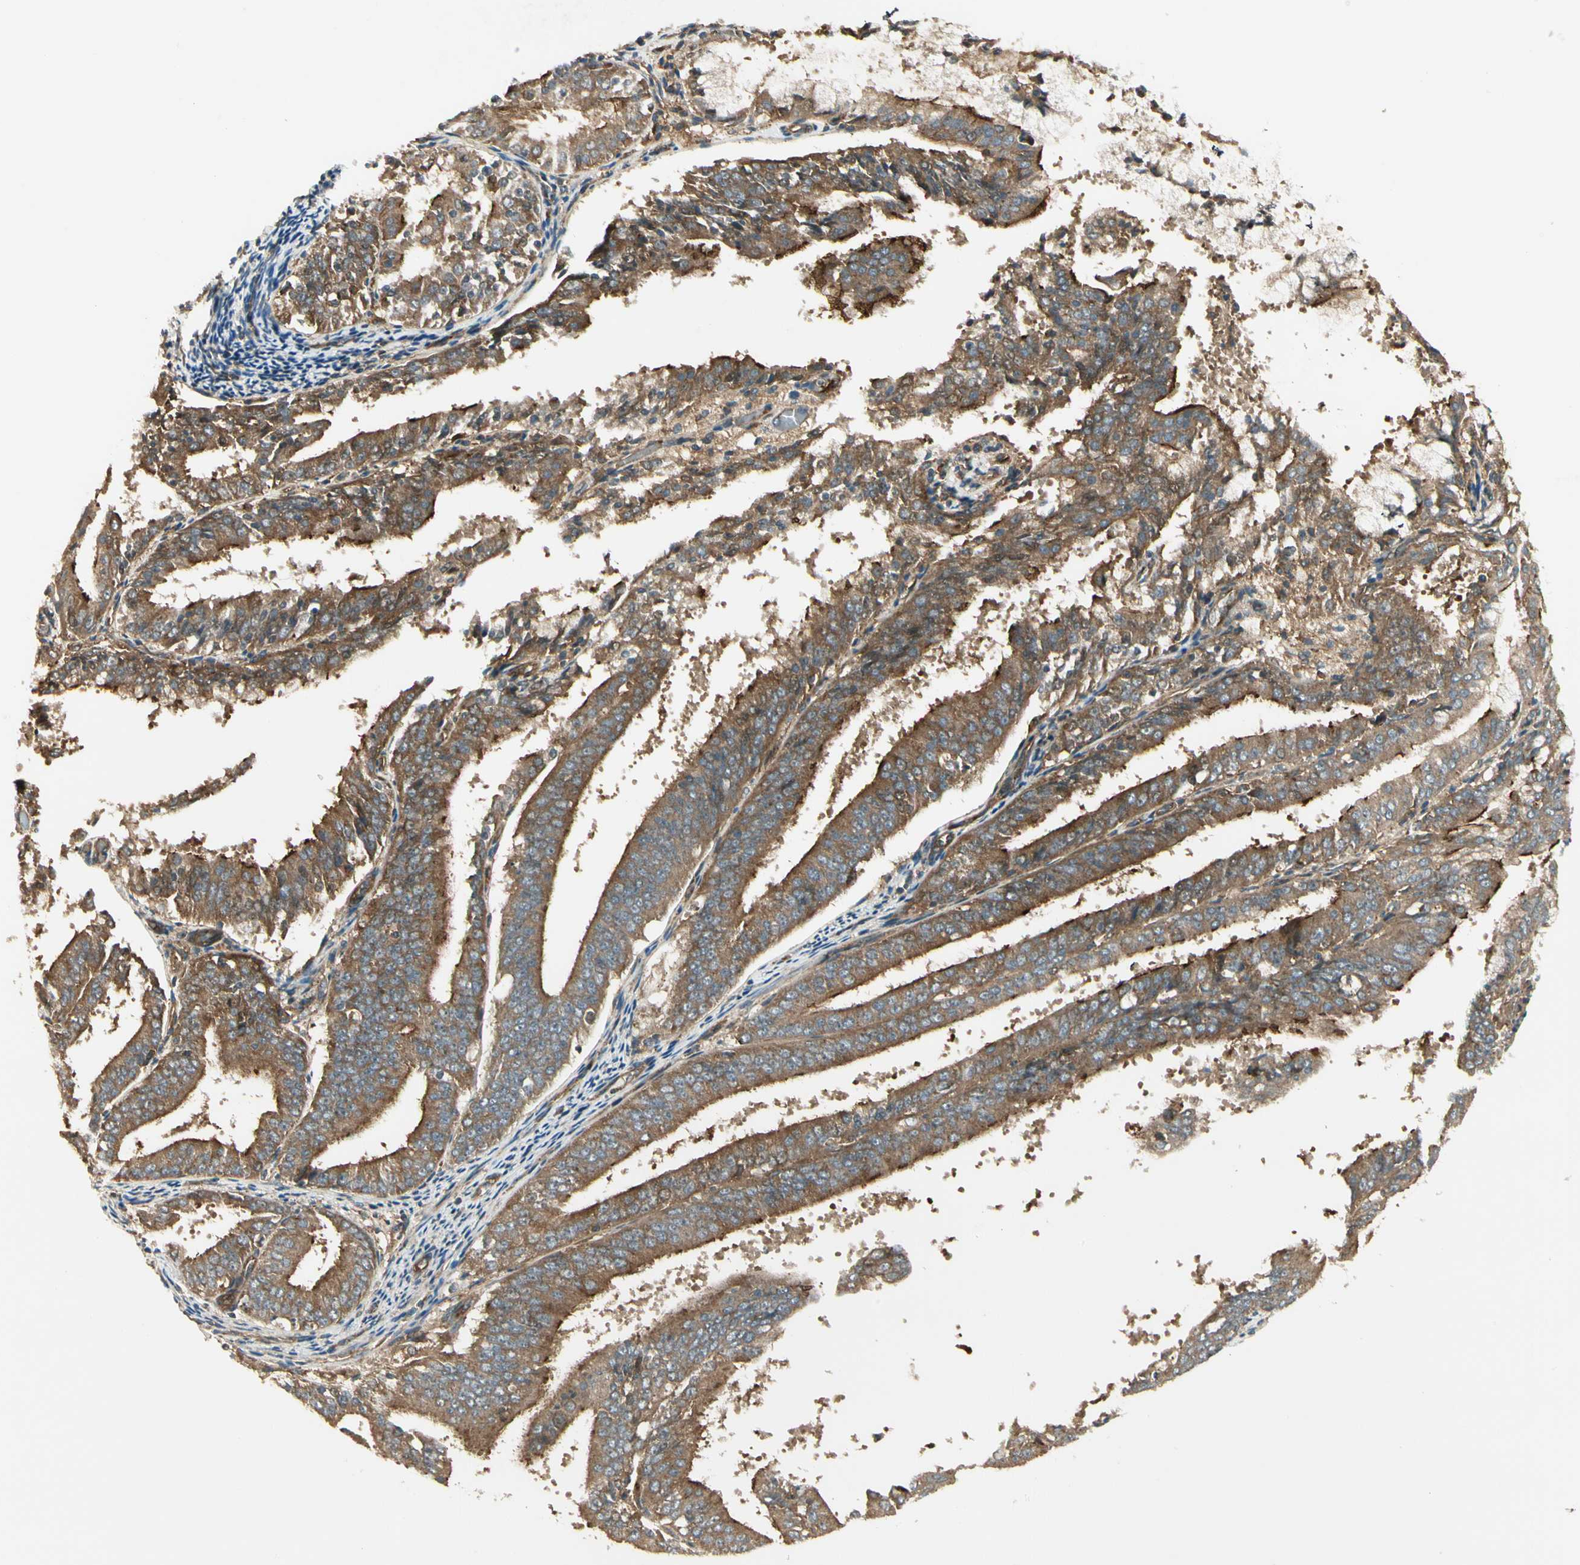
{"staining": {"intensity": "strong", "quantity": ">75%", "location": "cytoplasmic/membranous"}, "tissue": "endometrial cancer", "cell_type": "Tumor cells", "image_type": "cancer", "snomed": [{"axis": "morphology", "description": "Adenocarcinoma, NOS"}, {"axis": "topography", "description": "Endometrium"}], "caption": "A brown stain shows strong cytoplasmic/membranous staining of a protein in human adenocarcinoma (endometrial) tumor cells.", "gene": "FKBP15", "patient": {"sex": "female", "age": 63}}